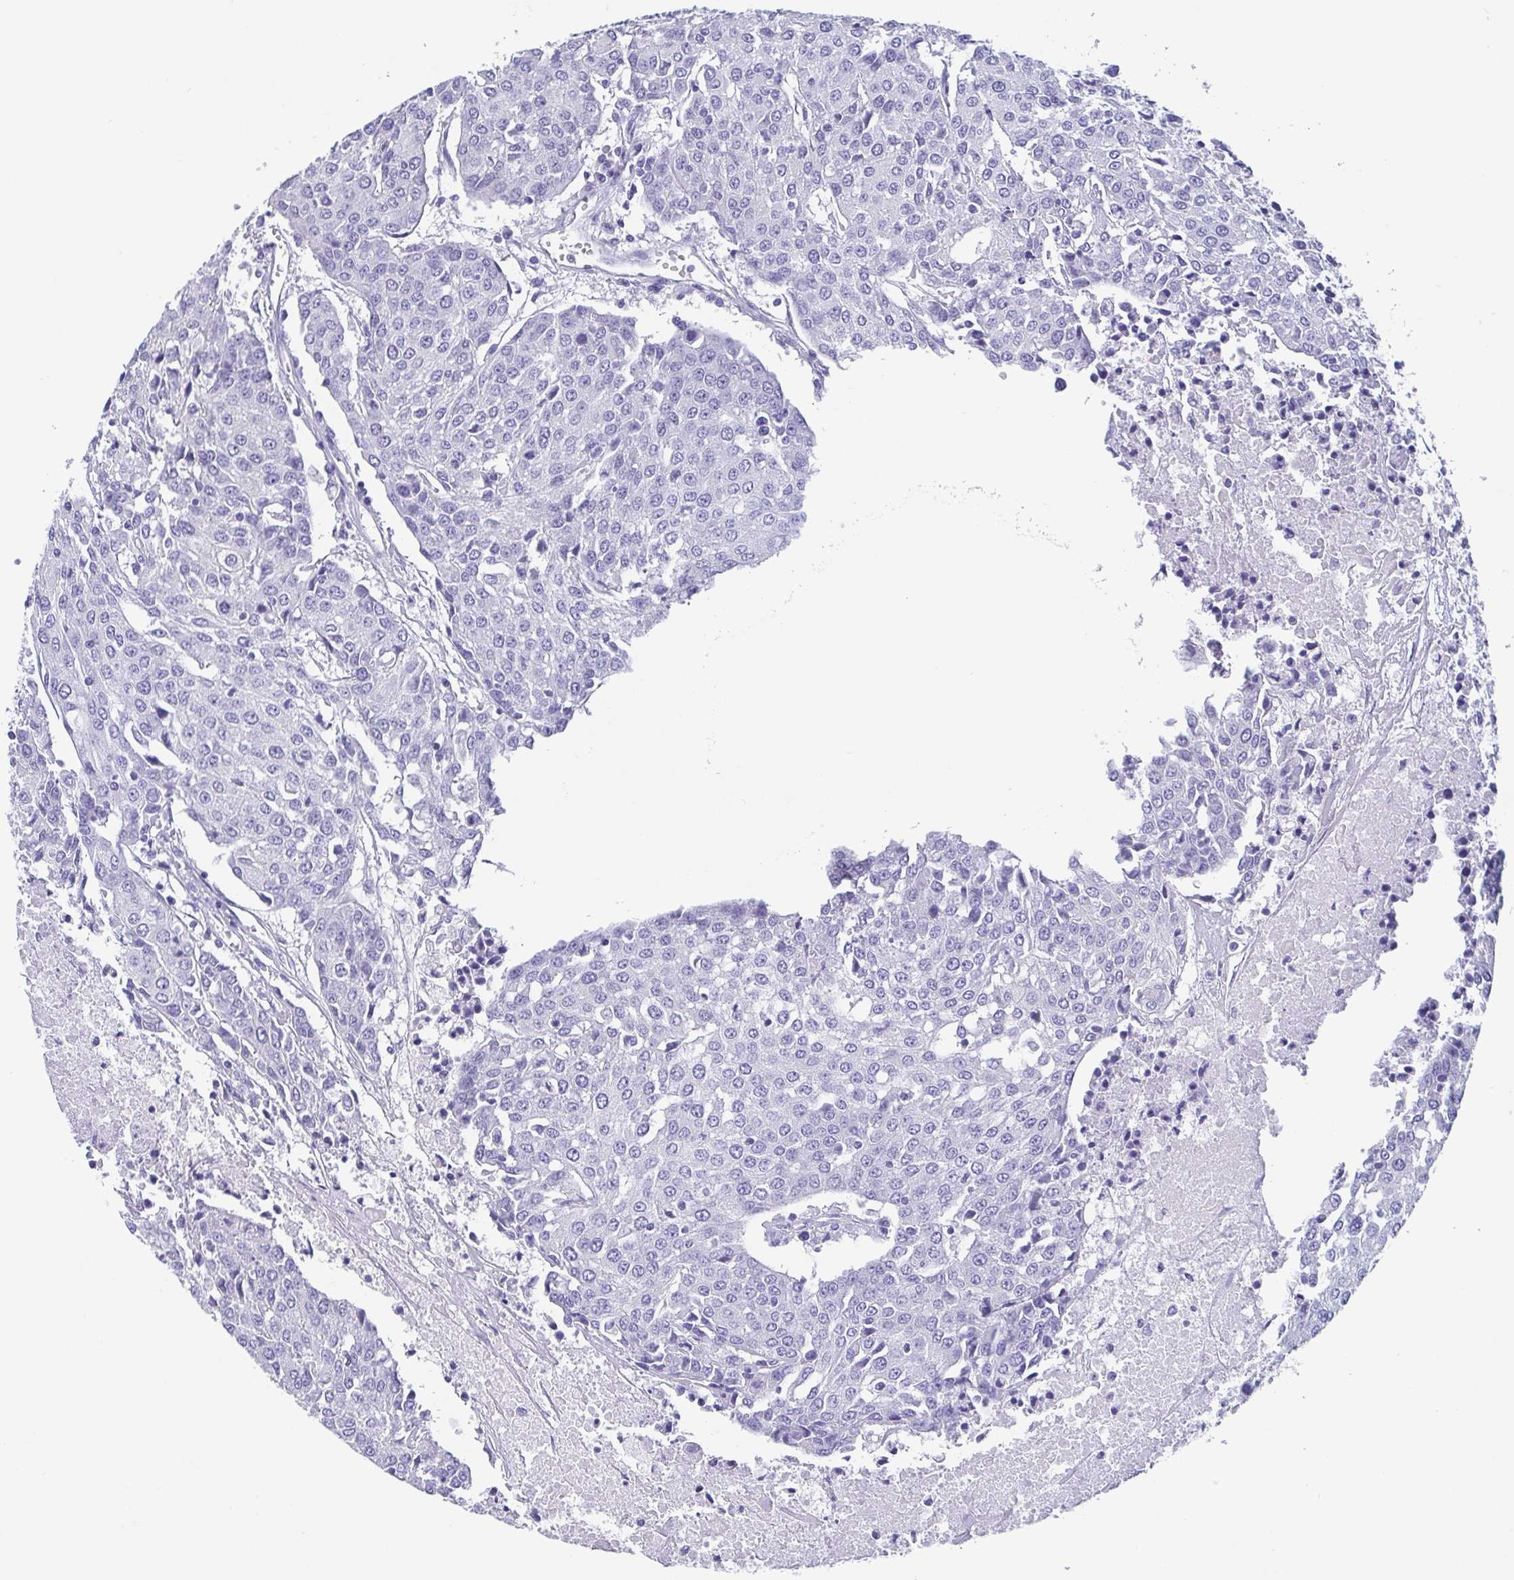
{"staining": {"intensity": "negative", "quantity": "none", "location": "none"}, "tissue": "urothelial cancer", "cell_type": "Tumor cells", "image_type": "cancer", "snomed": [{"axis": "morphology", "description": "Urothelial carcinoma, High grade"}, {"axis": "topography", "description": "Urinary bladder"}], "caption": "The IHC image has no significant staining in tumor cells of urothelial cancer tissue.", "gene": "SCGN", "patient": {"sex": "female", "age": 85}}